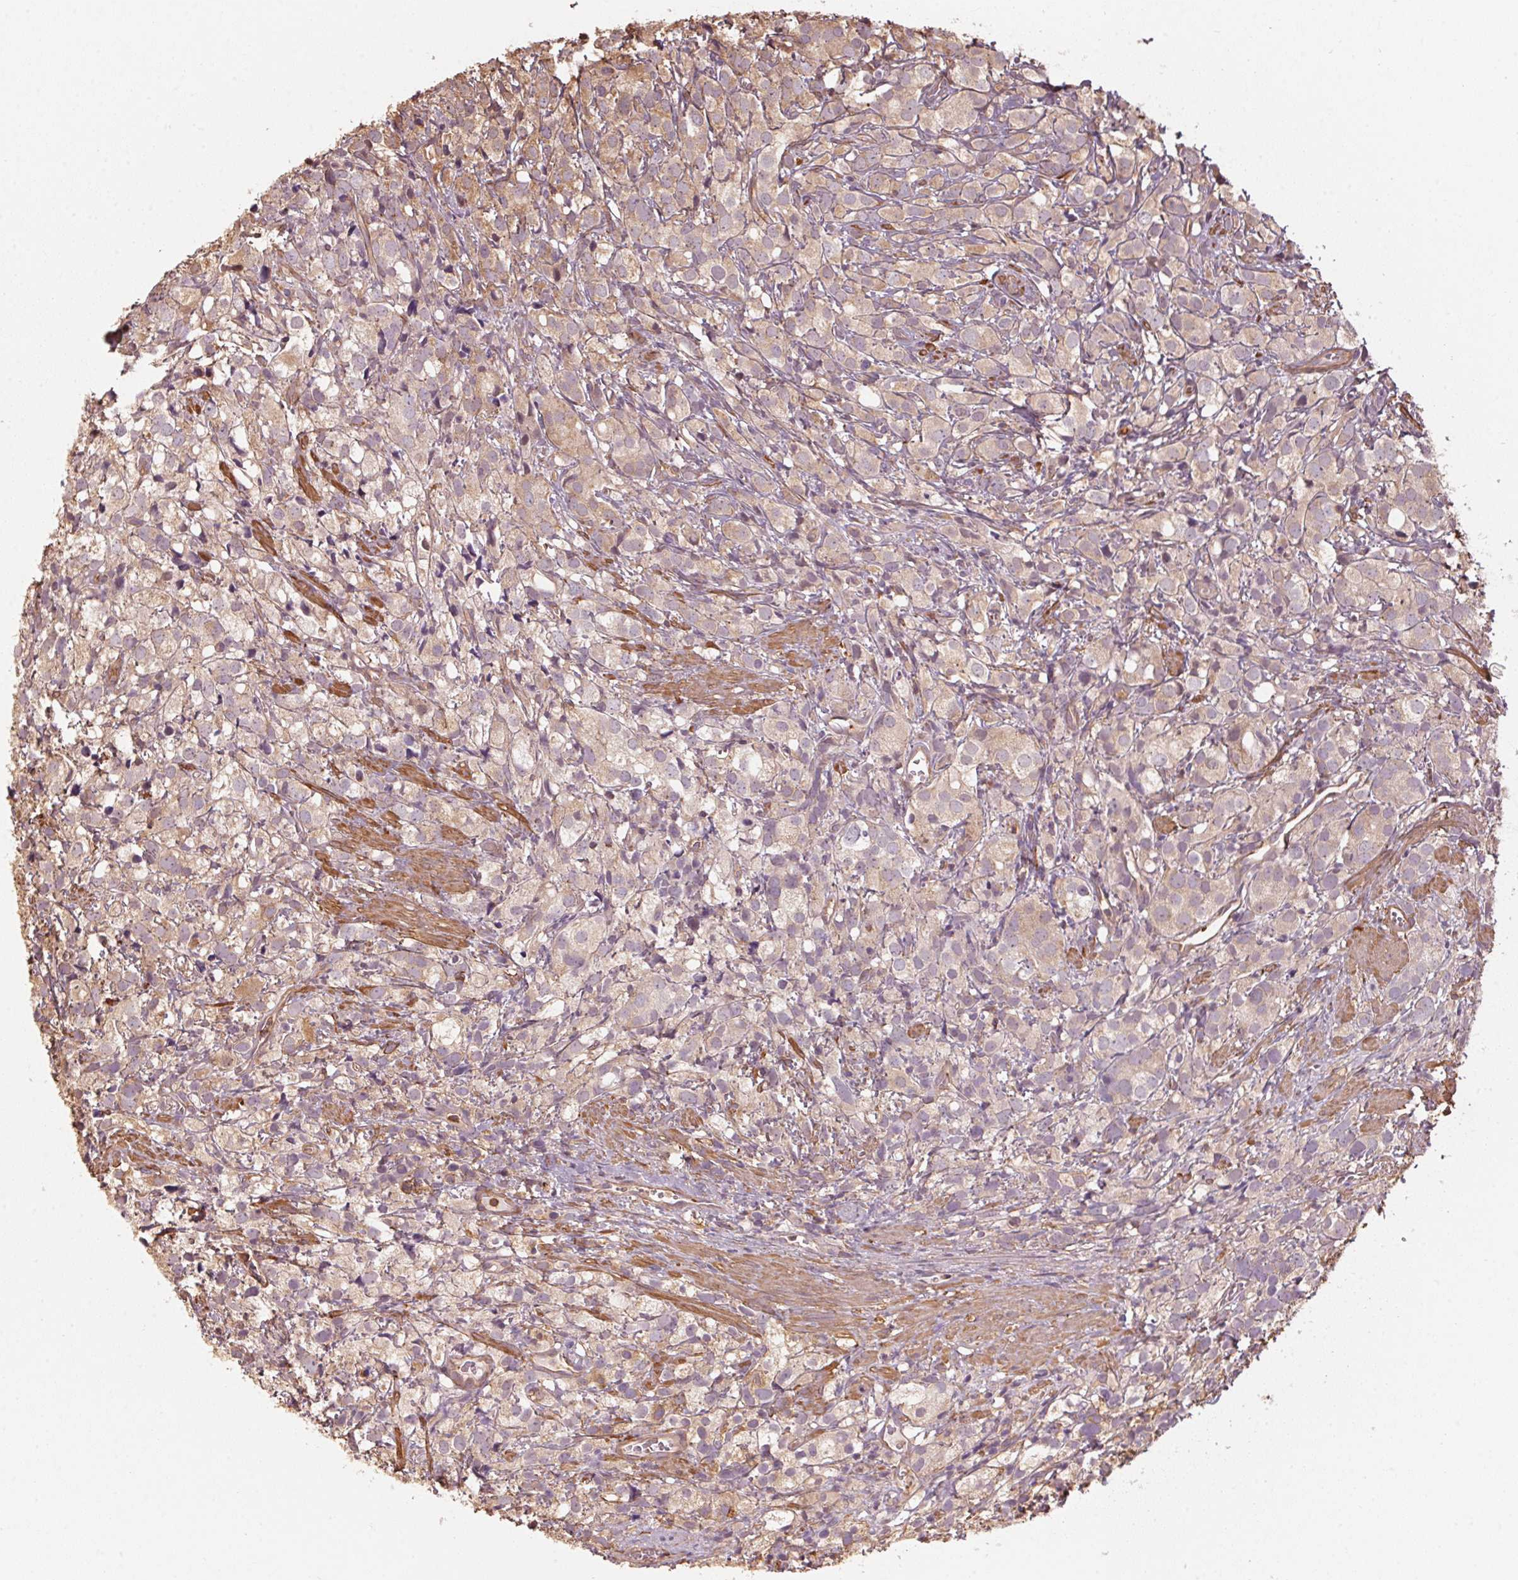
{"staining": {"intensity": "weak", "quantity": "25%-75%", "location": "cytoplasmic/membranous"}, "tissue": "prostate cancer", "cell_type": "Tumor cells", "image_type": "cancer", "snomed": [{"axis": "morphology", "description": "Adenocarcinoma, High grade"}, {"axis": "topography", "description": "Prostate"}], "caption": "The immunohistochemical stain labels weak cytoplasmic/membranous positivity in tumor cells of prostate cancer (adenocarcinoma (high-grade)) tissue.", "gene": "QDPR", "patient": {"sex": "male", "age": 86}}